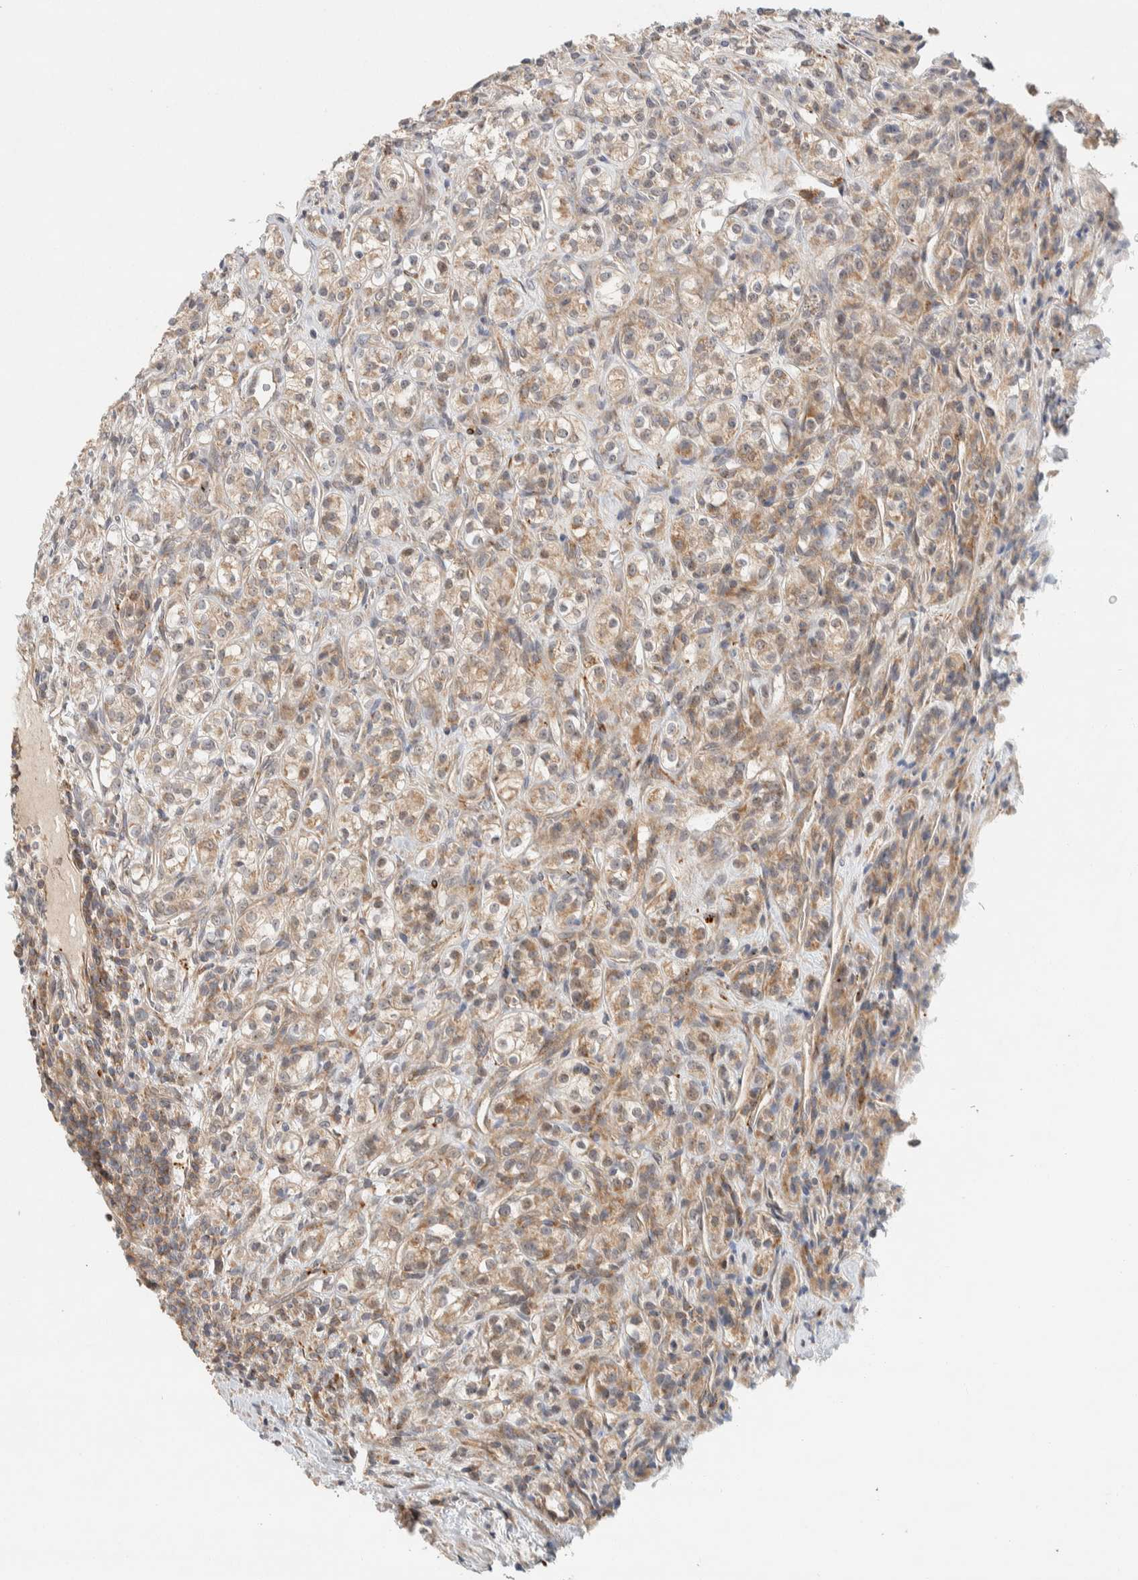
{"staining": {"intensity": "weak", "quantity": ">75%", "location": "cytoplasmic/membranous"}, "tissue": "renal cancer", "cell_type": "Tumor cells", "image_type": "cancer", "snomed": [{"axis": "morphology", "description": "Adenocarcinoma, NOS"}, {"axis": "topography", "description": "Kidney"}], "caption": "Immunohistochemical staining of human renal cancer demonstrates low levels of weak cytoplasmic/membranous protein positivity in approximately >75% of tumor cells.", "gene": "KIF9", "patient": {"sex": "male", "age": 77}}